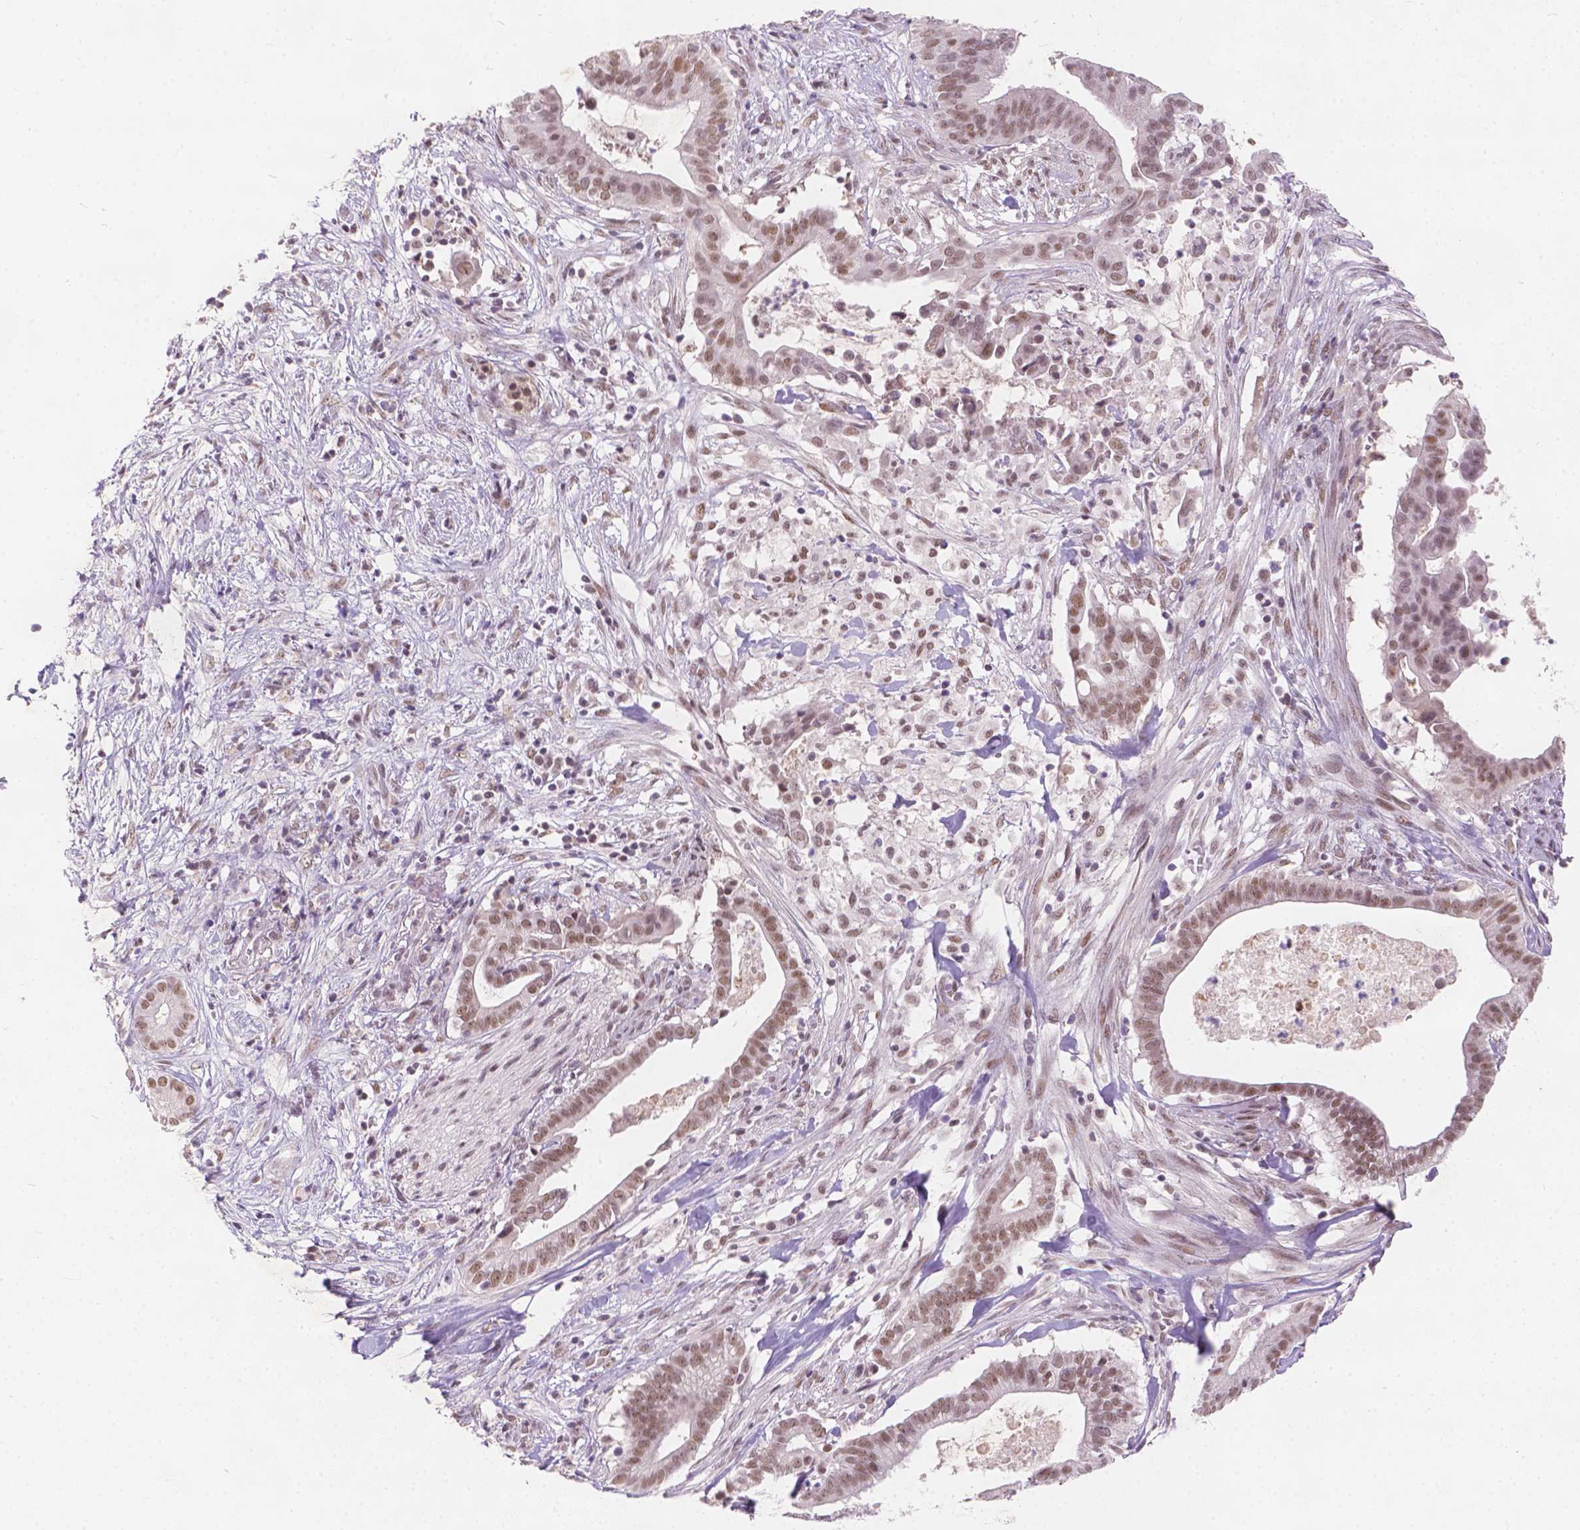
{"staining": {"intensity": "weak", "quantity": ">75%", "location": "nuclear"}, "tissue": "pancreatic cancer", "cell_type": "Tumor cells", "image_type": "cancer", "snomed": [{"axis": "morphology", "description": "Adenocarcinoma, NOS"}, {"axis": "topography", "description": "Pancreas"}], "caption": "Adenocarcinoma (pancreatic) tissue exhibits weak nuclear expression in about >75% of tumor cells, visualized by immunohistochemistry.", "gene": "FAM53A", "patient": {"sex": "male", "age": 61}}